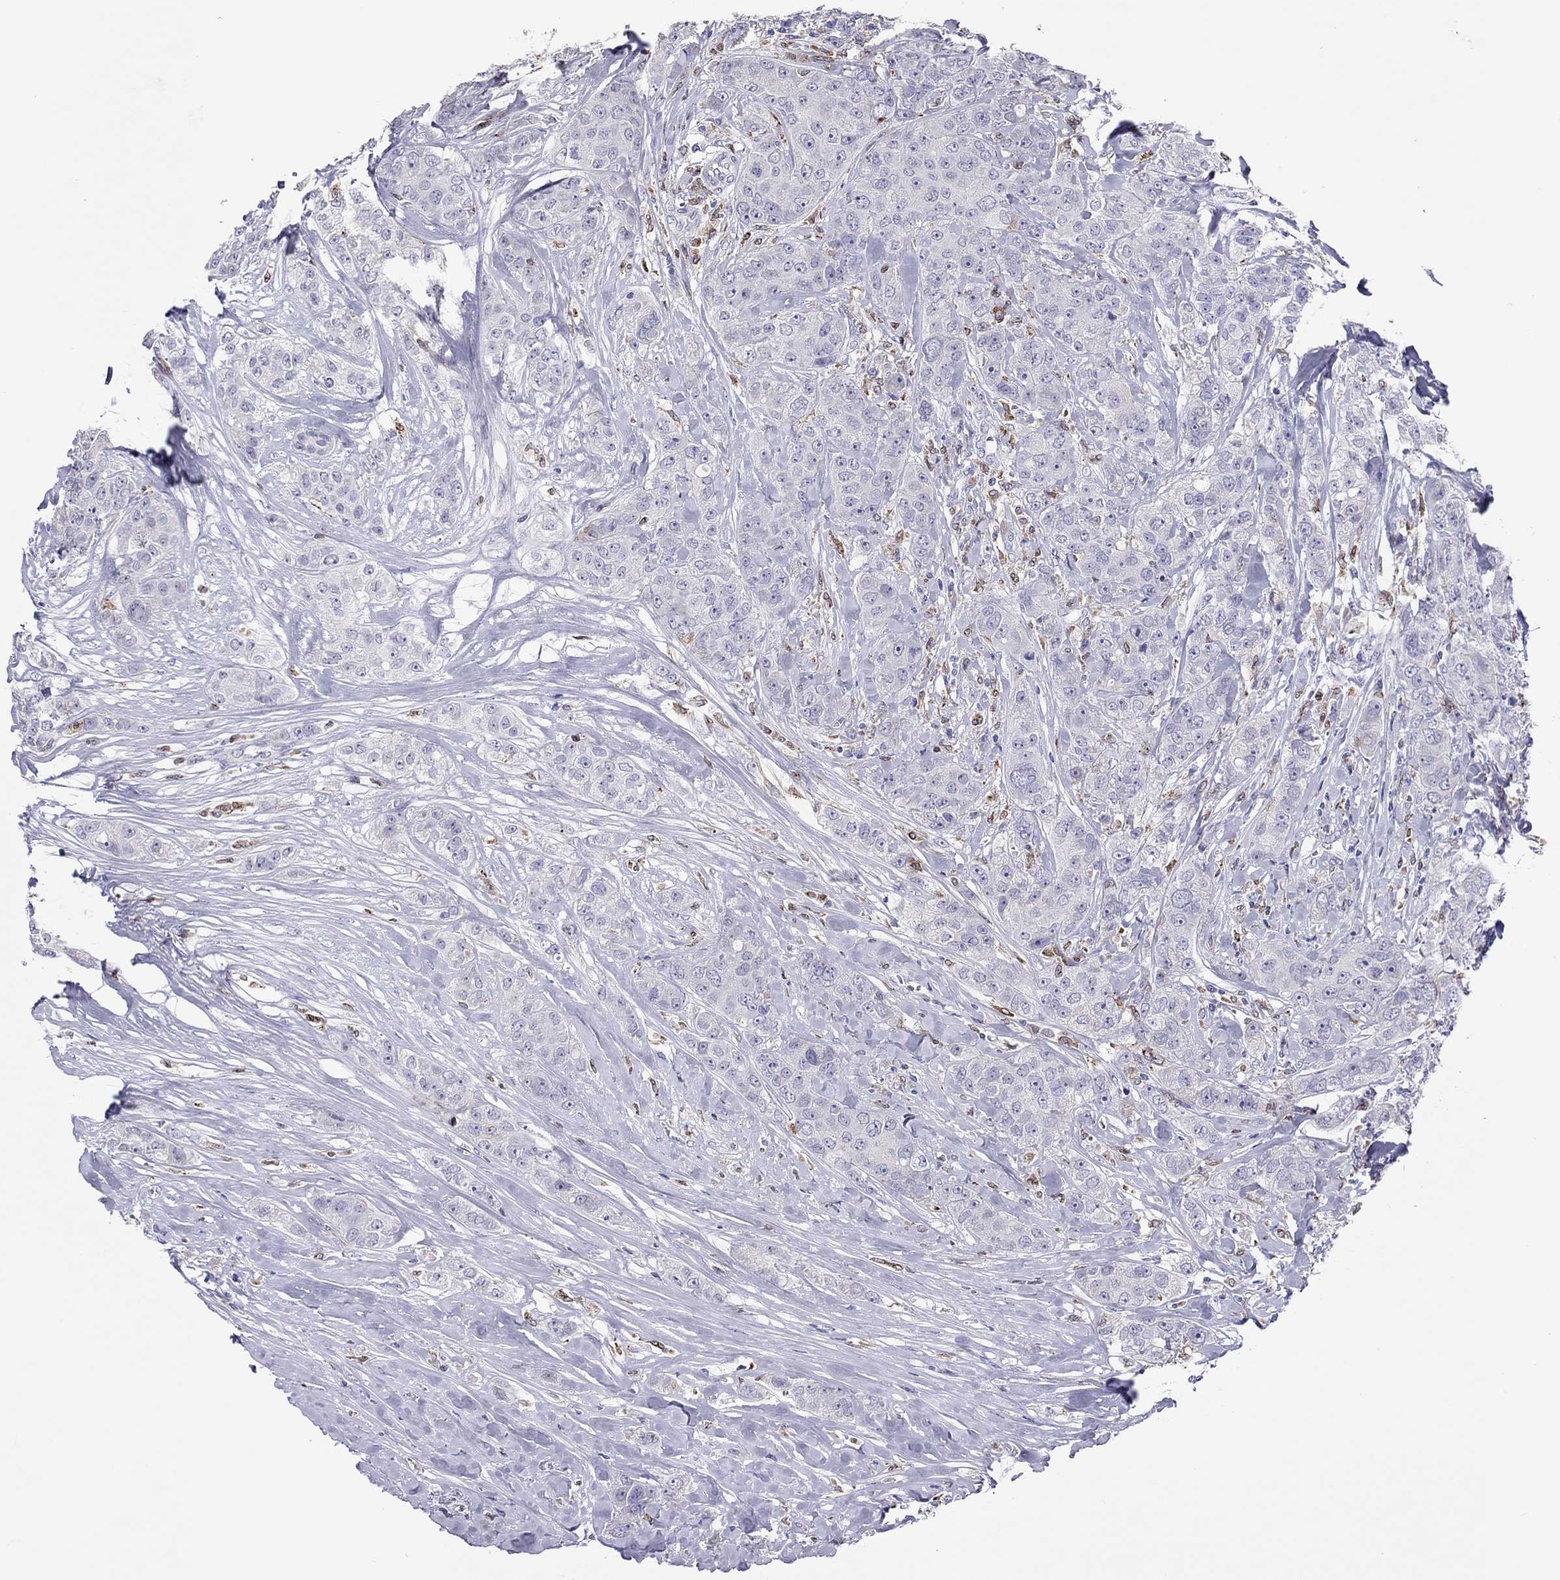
{"staining": {"intensity": "negative", "quantity": "none", "location": "none"}, "tissue": "breast cancer", "cell_type": "Tumor cells", "image_type": "cancer", "snomed": [{"axis": "morphology", "description": "Duct carcinoma"}, {"axis": "topography", "description": "Breast"}], "caption": "Immunohistochemical staining of human invasive ductal carcinoma (breast) shows no significant expression in tumor cells.", "gene": "ADORA2A", "patient": {"sex": "female", "age": 43}}